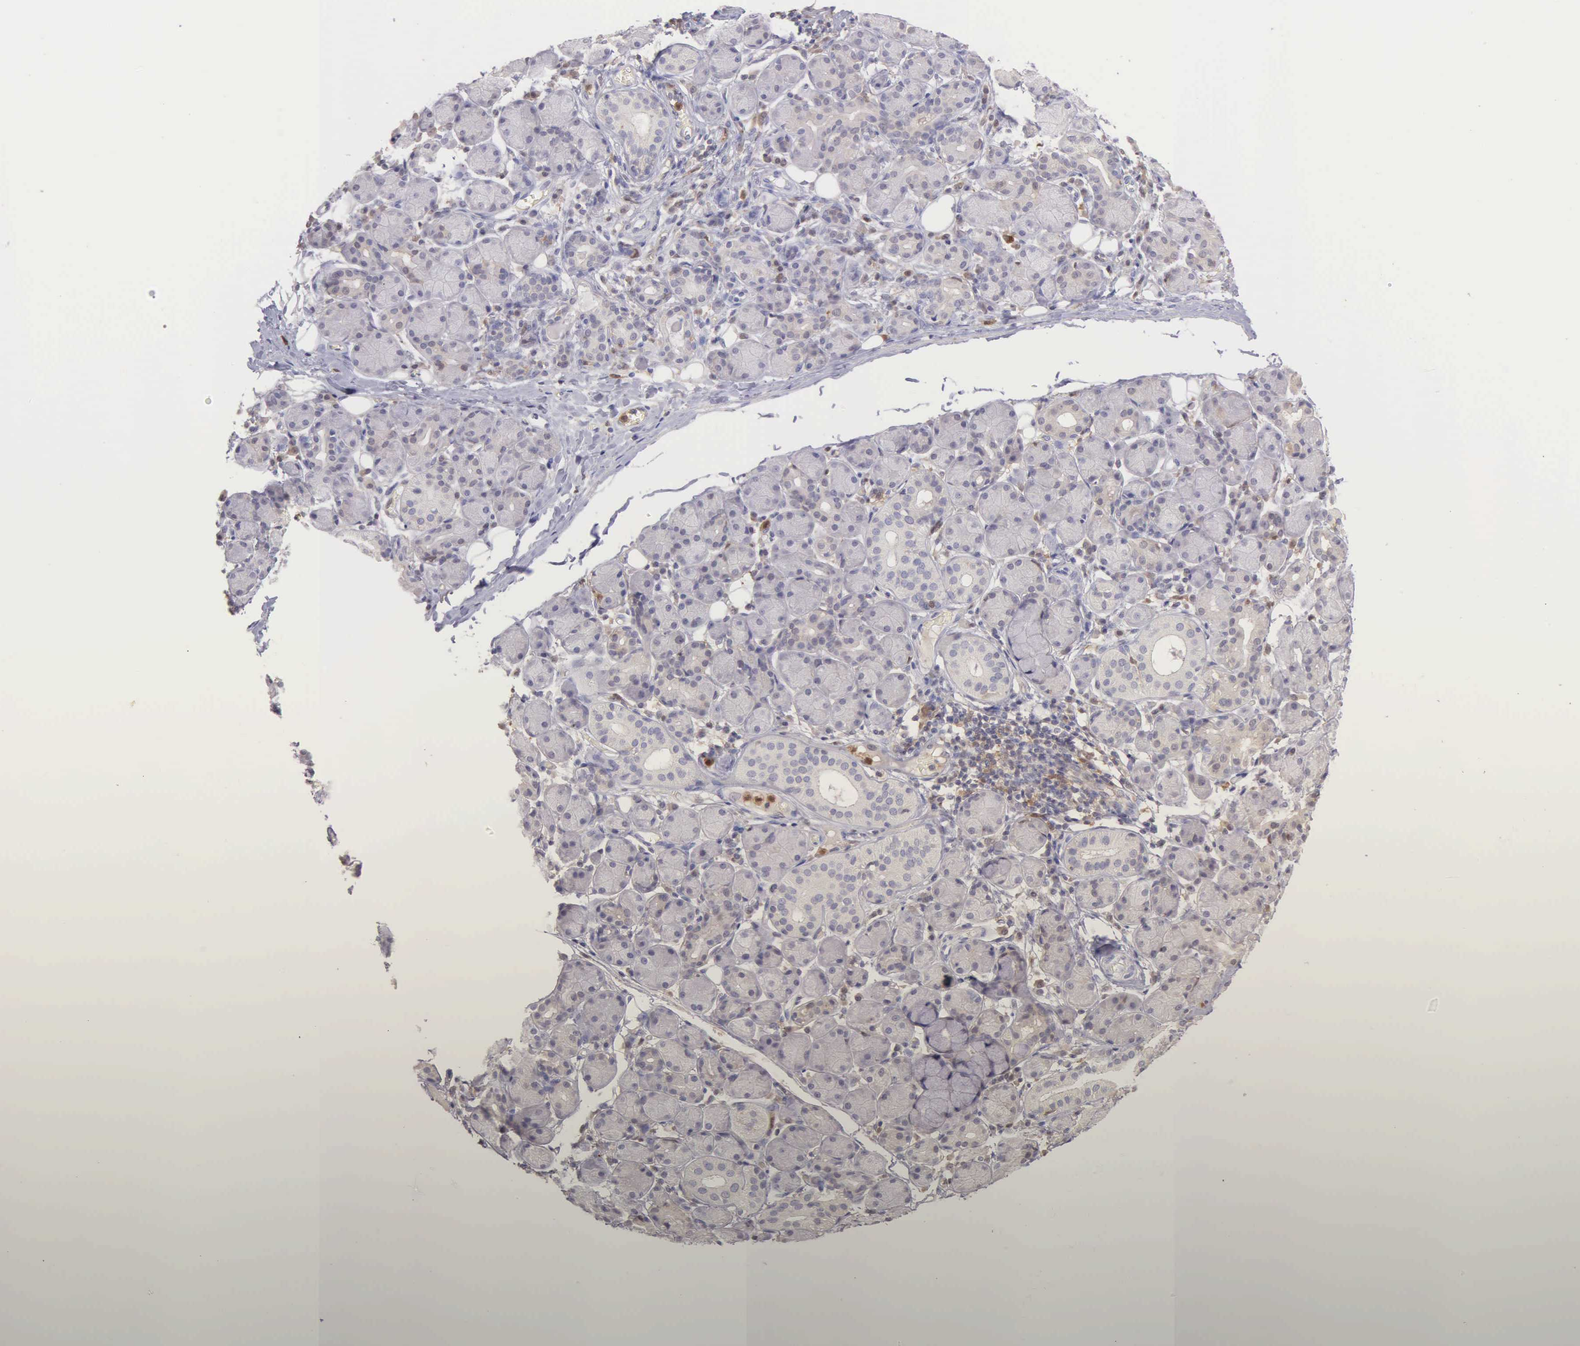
{"staining": {"intensity": "negative", "quantity": "none", "location": "none"}, "tissue": "salivary gland", "cell_type": "Glandular cells", "image_type": "normal", "snomed": [{"axis": "morphology", "description": "Normal tissue, NOS"}, {"axis": "topography", "description": "Salivary gland"}, {"axis": "topography", "description": "Peripheral nerve tissue"}], "caption": "IHC image of unremarkable human salivary gland stained for a protein (brown), which demonstrates no staining in glandular cells.", "gene": "BID", "patient": {"sex": "male", "age": 62}}